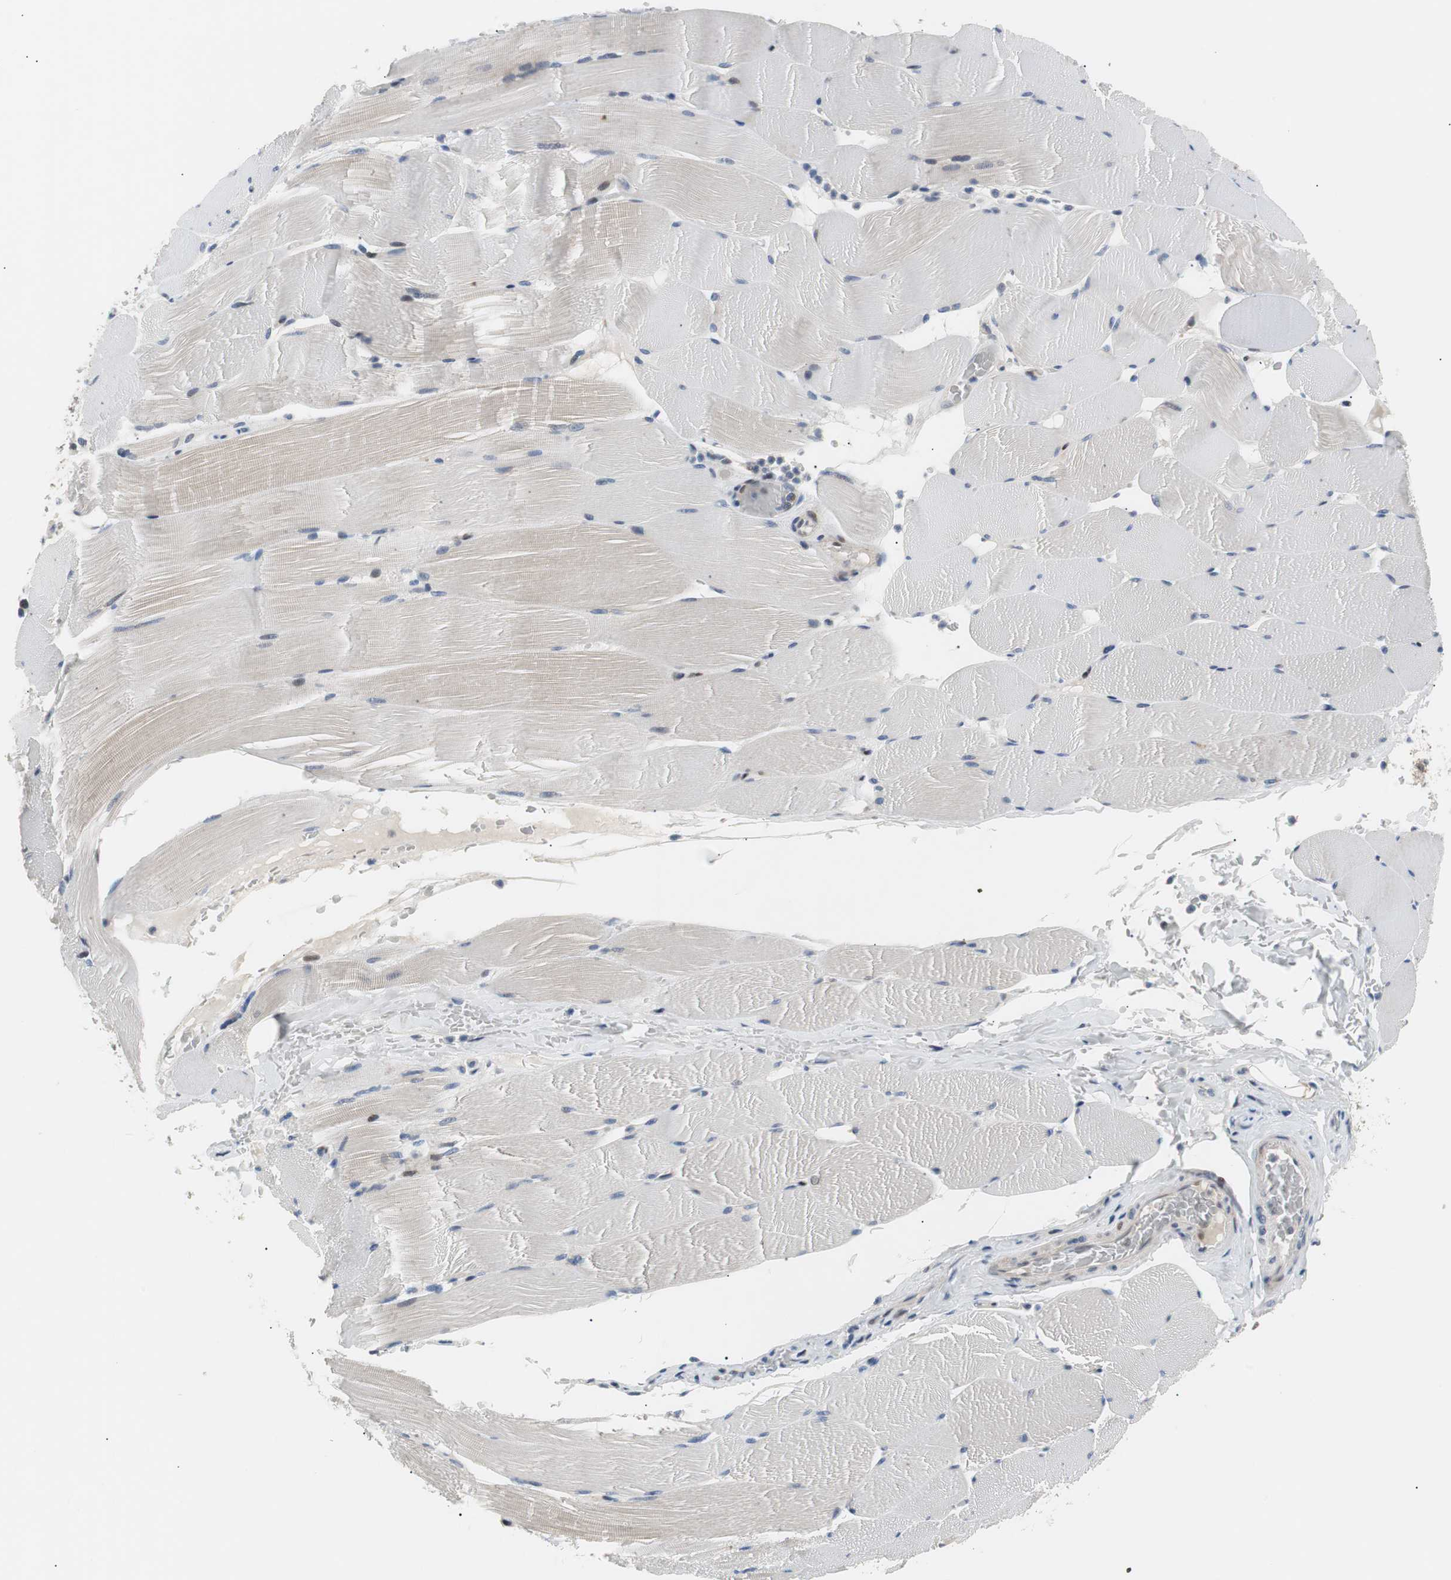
{"staining": {"intensity": "weak", "quantity": "<25%", "location": "nuclear"}, "tissue": "skeletal muscle", "cell_type": "Myocytes", "image_type": "normal", "snomed": [{"axis": "morphology", "description": "Normal tissue, NOS"}, {"axis": "topography", "description": "Skeletal muscle"}], "caption": "Myocytes show no significant protein staining in normal skeletal muscle.", "gene": "MAP2K4", "patient": {"sex": "male", "age": 62}}